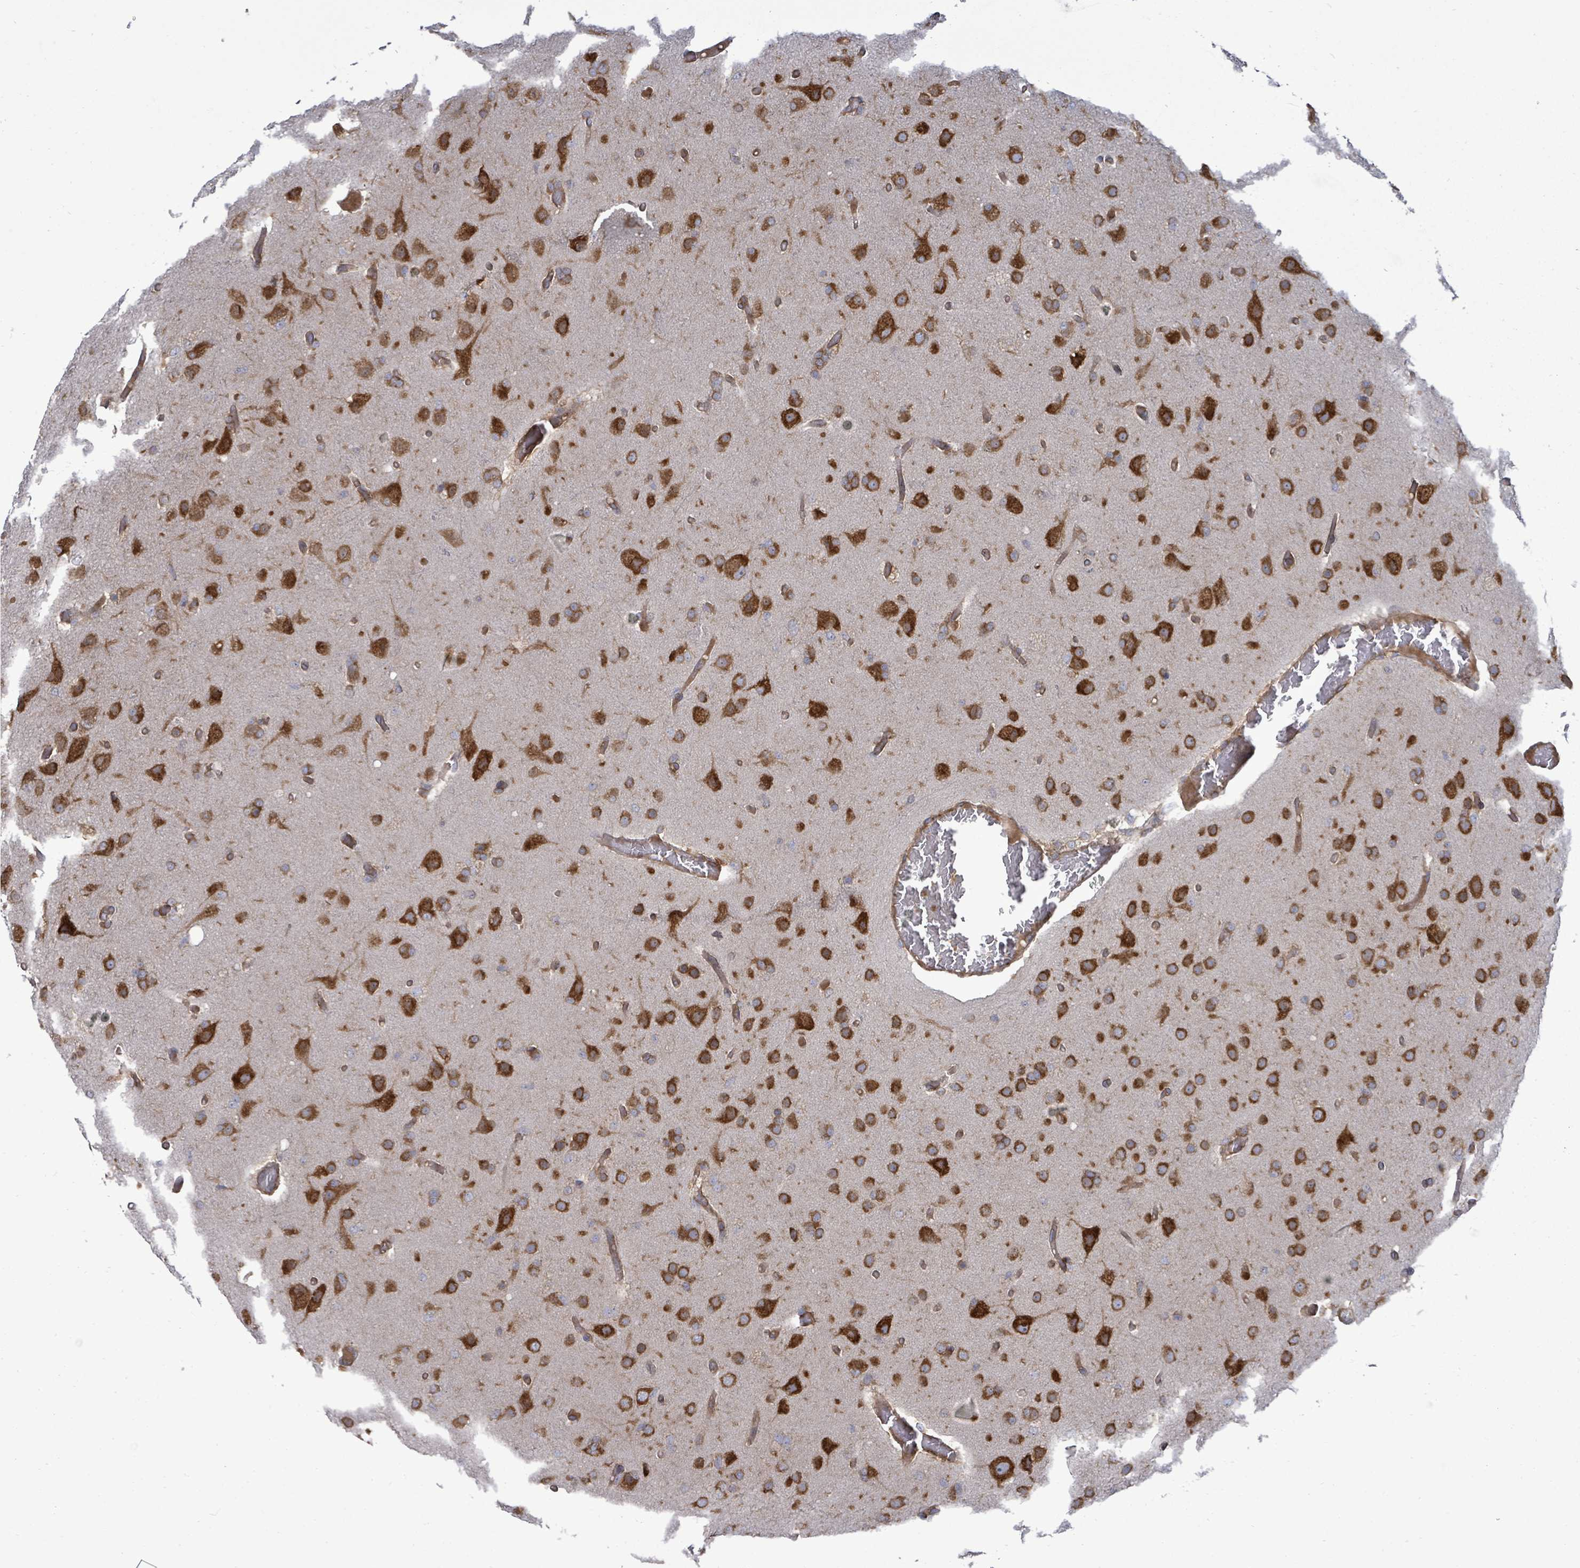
{"staining": {"intensity": "strong", "quantity": ">75%", "location": "cytoplasmic/membranous"}, "tissue": "glioma", "cell_type": "Tumor cells", "image_type": "cancer", "snomed": [{"axis": "morphology", "description": "Glioma, malignant, High grade"}, {"axis": "topography", "description": "Brain"}], "caption": "IHC staining of glioma, which shows high levels of strong cytoplasmic/membranous positivity in about >75% of tumor cells indicating strong cytoplasmic/membranous protein staining. The staining was performed using DAB (3,3'-diaminobenzidine) (brown) for protein detection and nuclei were counterstained in hematoxylin (blue).", "gene": "EIF3C", "patient": {"sex": "female", "age": 74}}